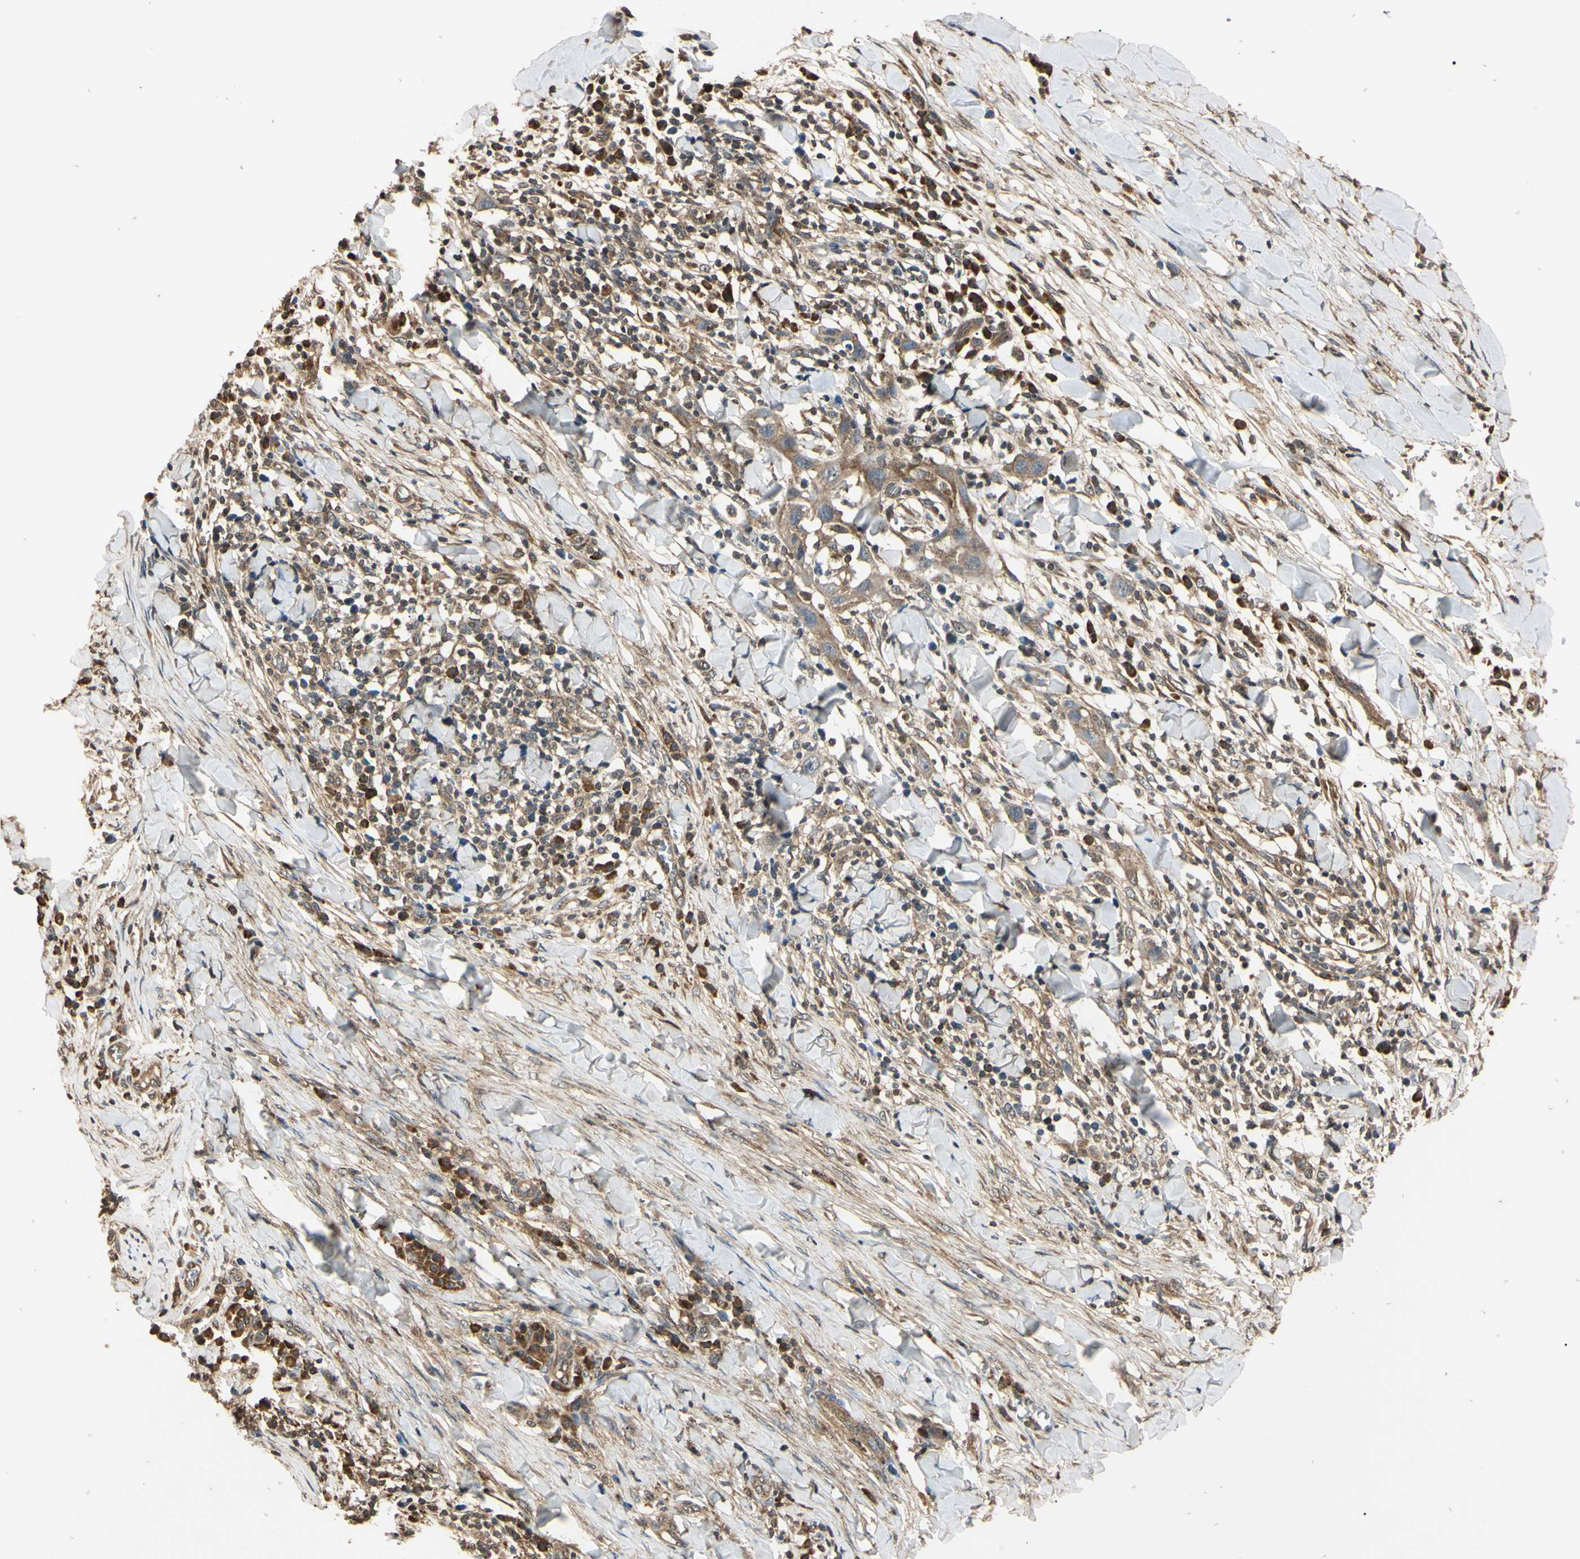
{"staining": {"intensity": "moderate", "quantity": "25%-75%", "location": "cytoplasmic/membranous"}, "tissue": "skin cancer", "cell_type": "Tumor cells", "image_type": "cancer", "snomed": [{"axis": "morphology", "description": "Squamous cell carcinoma, NOS"}, {"axis": "topography", "description": "Skin"}], "caption": "The histopathology image displays staining of skin cancer, revealing moderate cytoplasmic/membranous protein expression (brown color) within tumor cells.", "gene": "EPN1", "patient": {"sex": "male", "age": 24}}